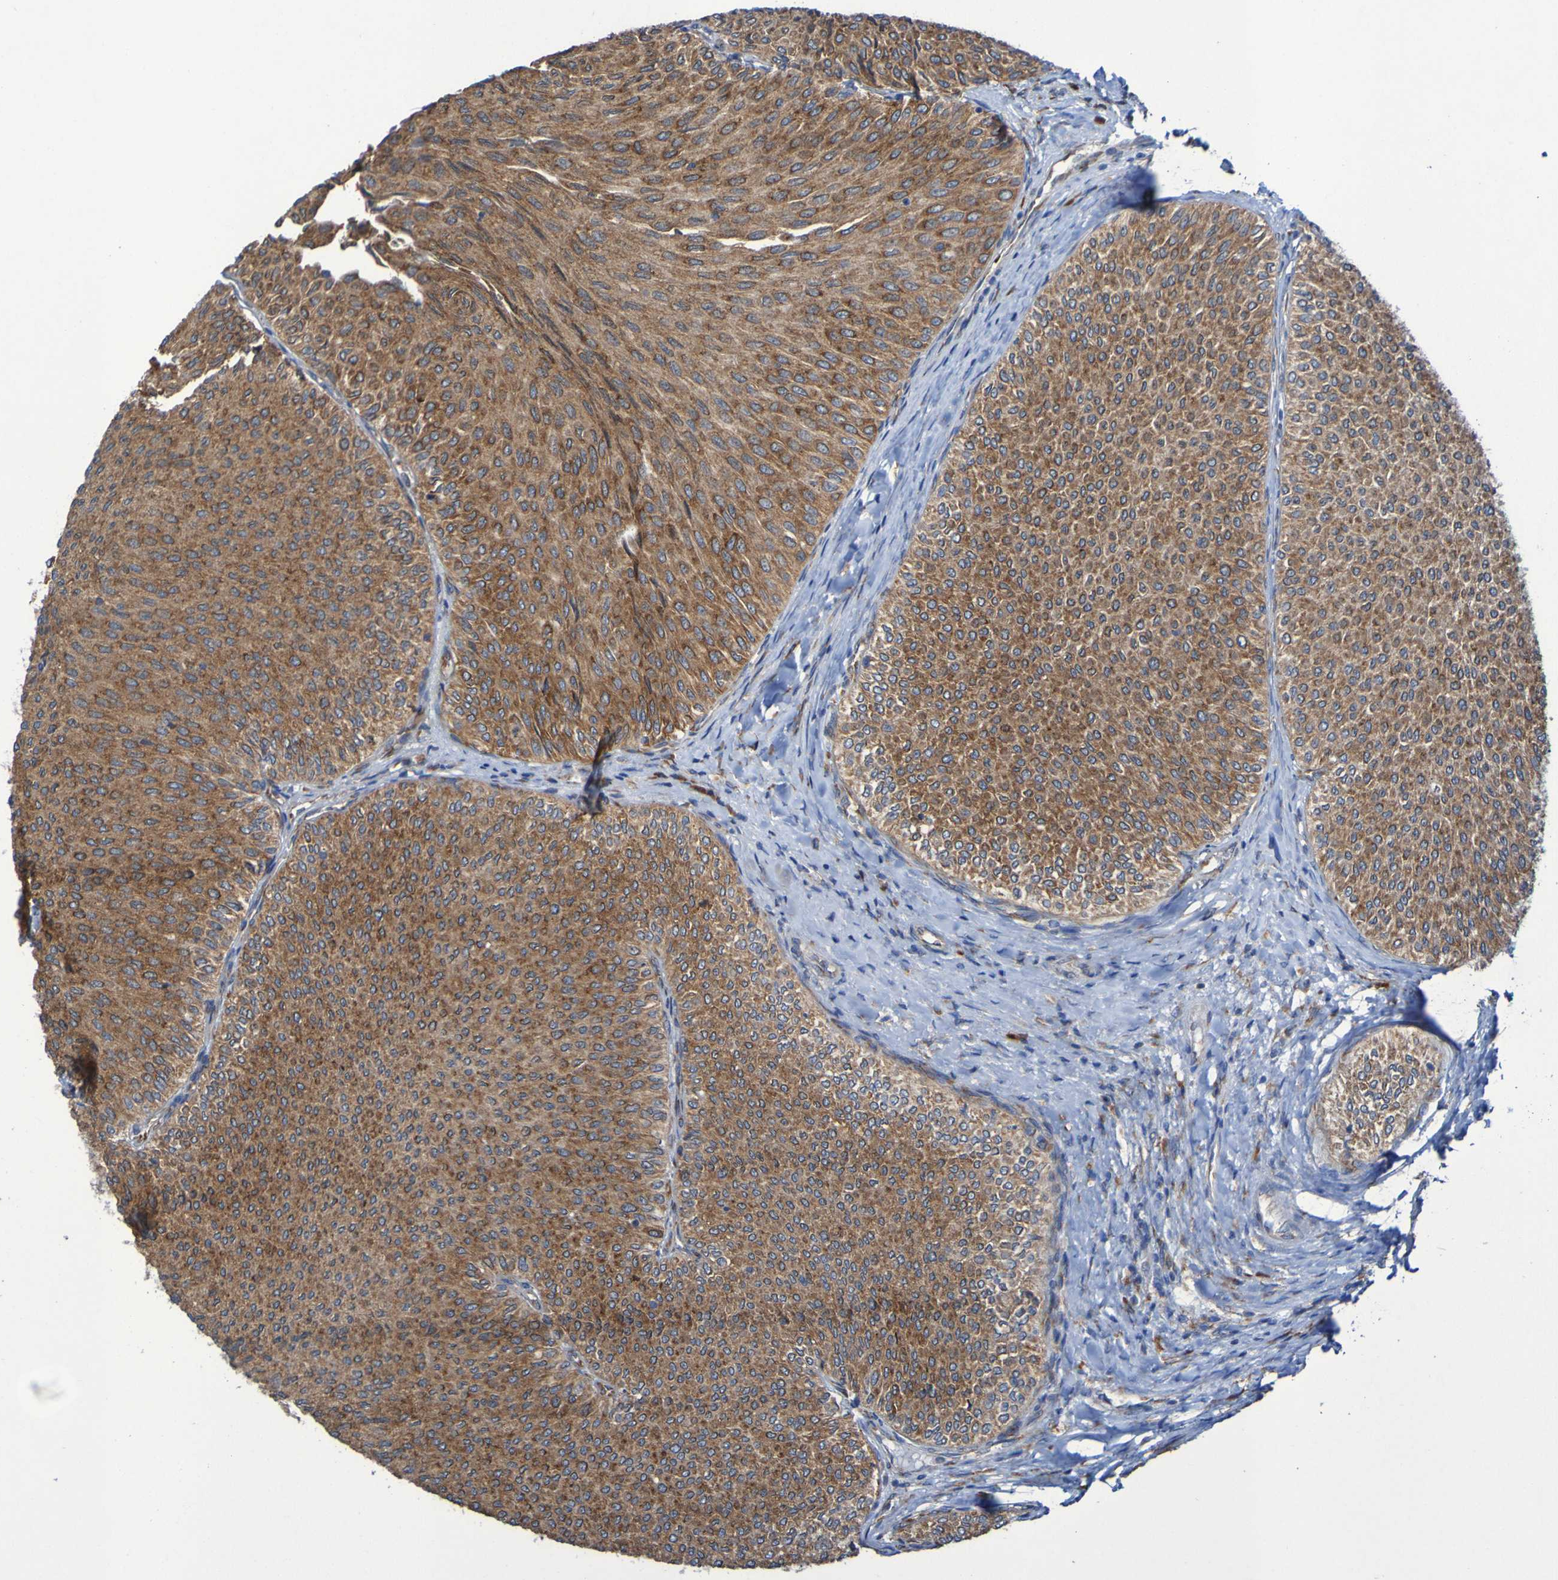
{"staining": {"intensity": "moderate", "quantity": ">75%", "location": "cytoplasmic/membranous"}, "tissue": "urothelial cancer", "cell_type": "Tumor cells", "image_type": "cancer", "snomed": [{"axis": "morphology", "description": "Urothelial carcinoma, Low grade"}, {"axis": "topography", "description": "Urinary bladder"}], "caption": "There is medium levels of moderate cytoplasmic/membranous positivity in tumor cells of urothelial cancer, as demonstrated by immunohistochemical staining (brown color).", "gene": "FKBP3", "patient": {"sex": "male", "age": 78}}